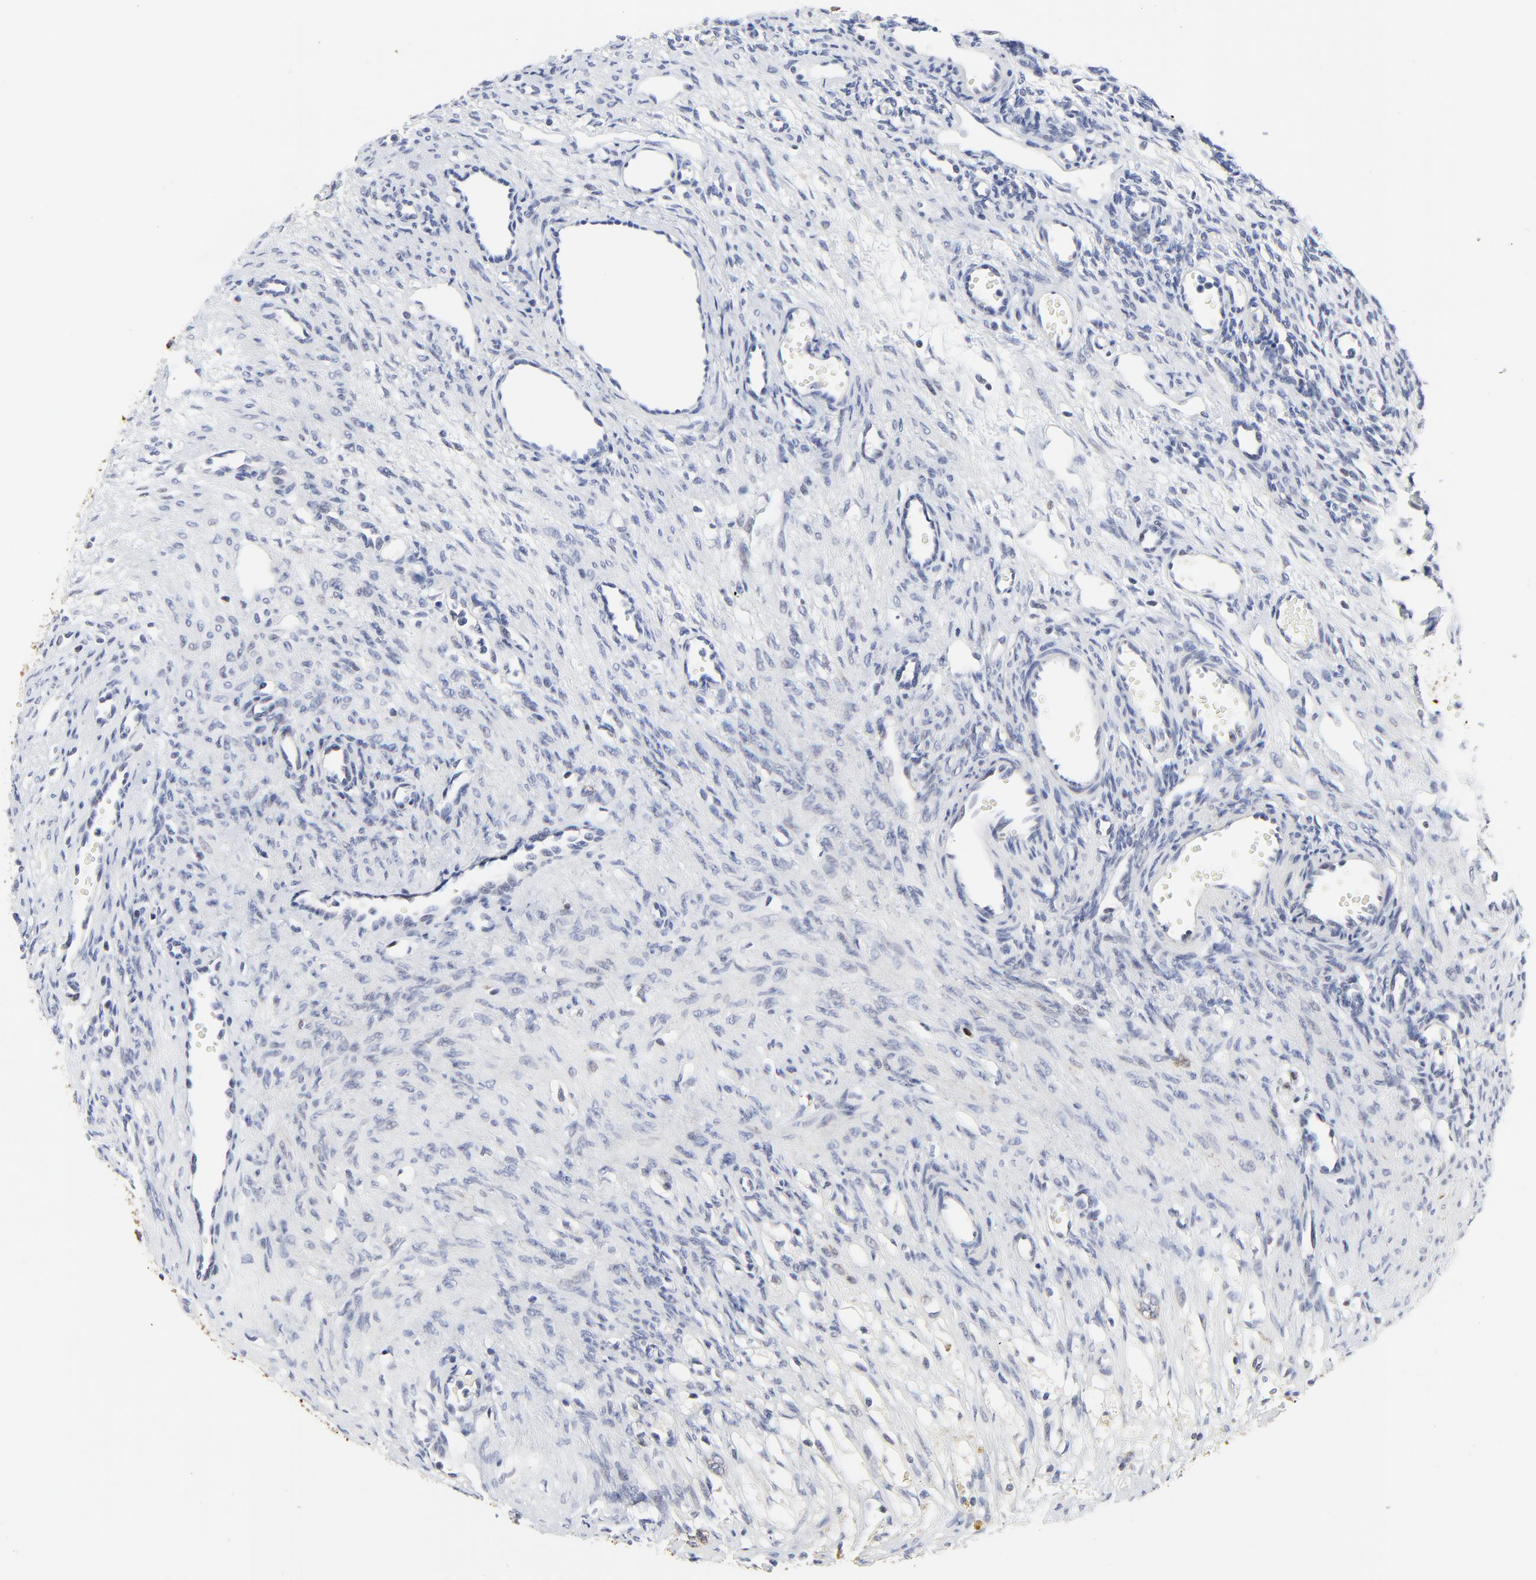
{"staining": {"intensity": "negative", "quantity": "none", "location": "none"}, "tissue": "ovary", "cell_type": "Ovarian stroma cells", "image_type": "normal", "snomed": [{"axis": "morphology", "description": "Normal tissue, NOS"}, {"axis": "topography", "description": "Ovary"}], "caption": "The micrograph displays no significant expression in ovarian stroma cells of ovary.", "gene": "LNX1", "patient": {"sex": "female", "age": 33}}